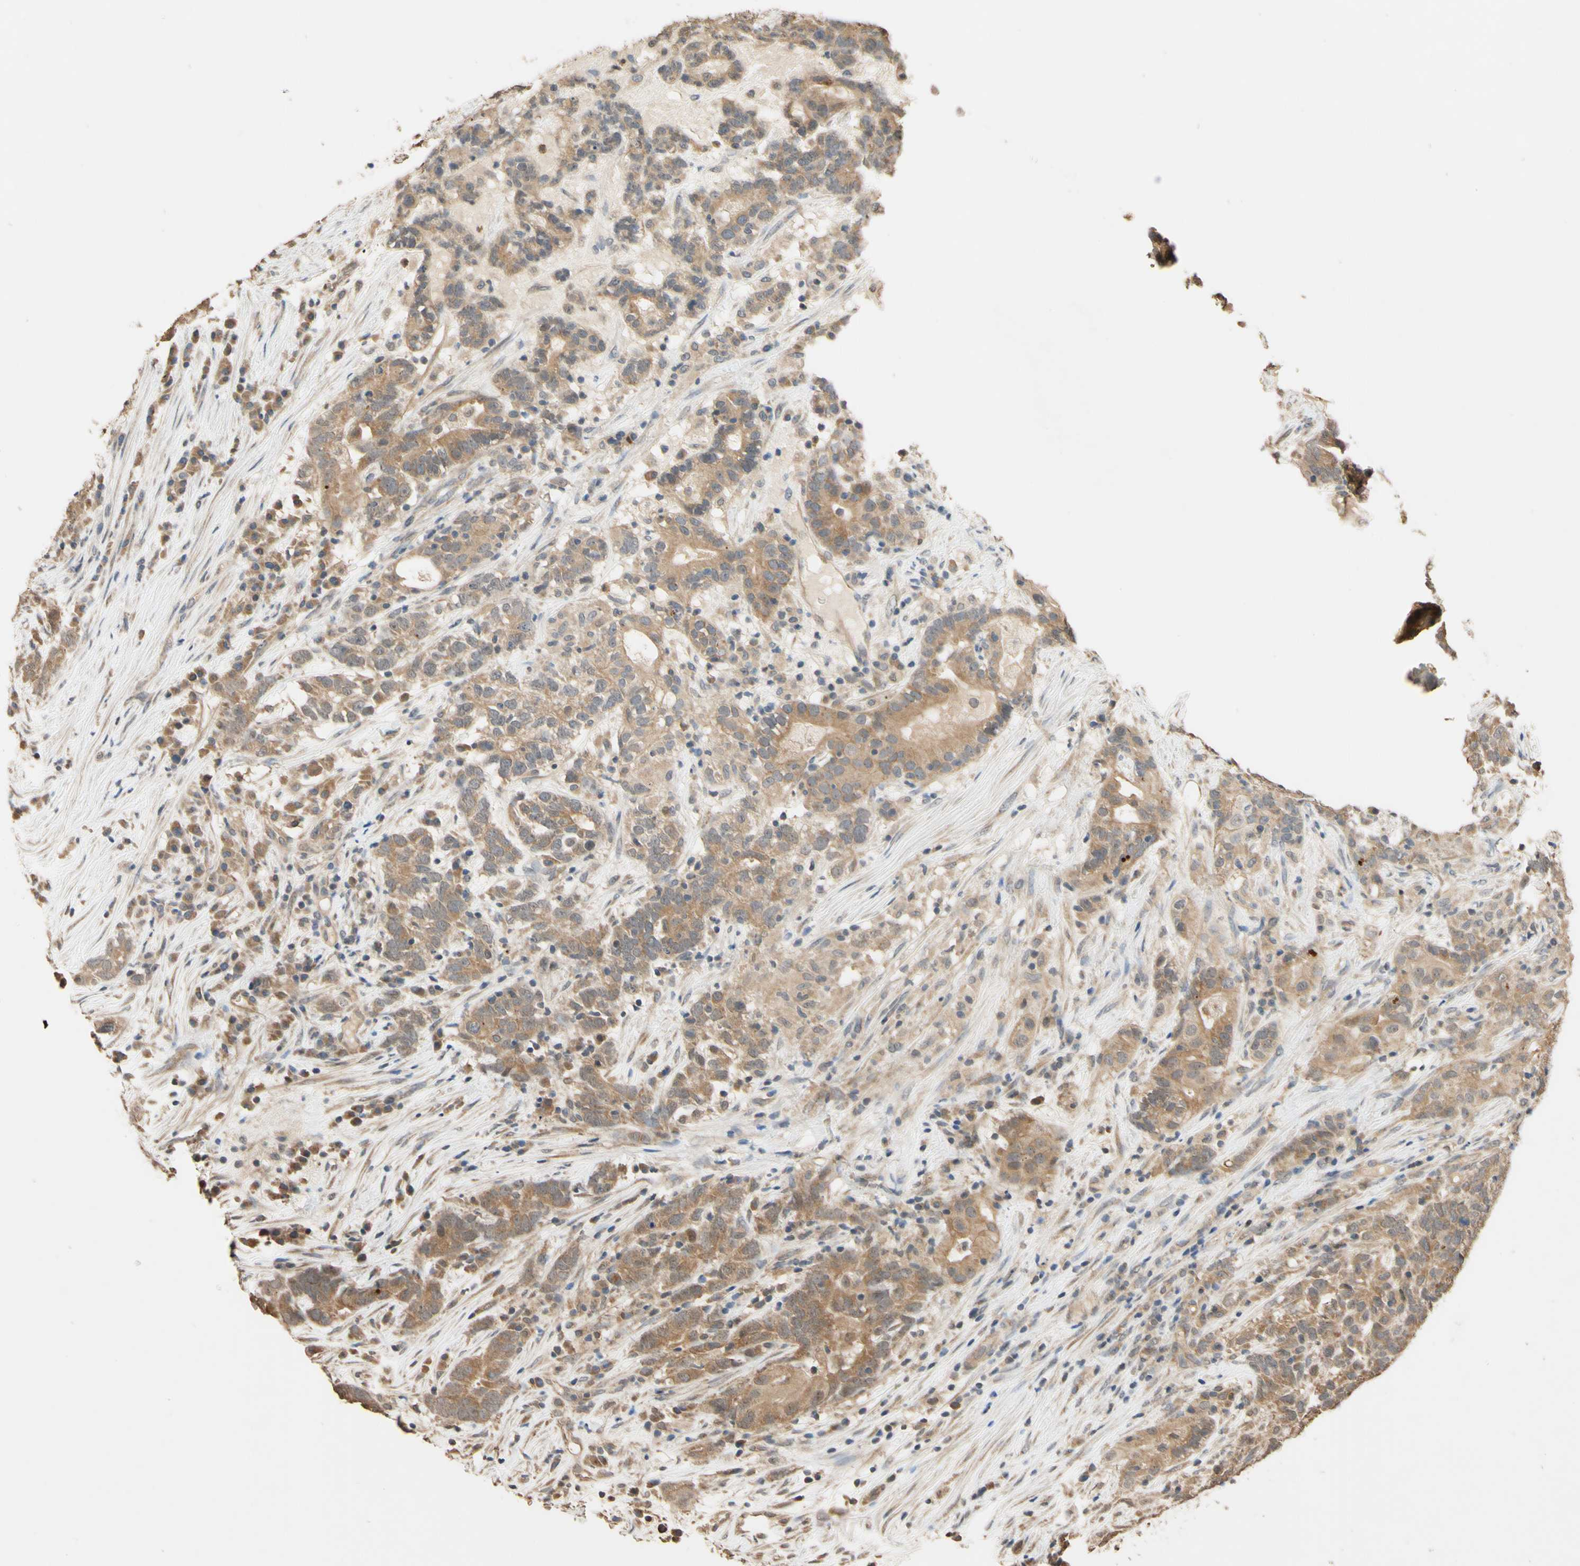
{"staining": {"intensity": "moderate", "quantity": ">75%", "location": "cytoplasmic/membranous"}, "tissue": "testis cancer", "cell_type": "Tumor cells", "image_type": "cancer", "snomed": [{"axis": "morphology", "description": "Carcinoma, Embryonal, NOS"}, {"axis": "topography", "description": "Testis"}], "caption": "About >75% of tumor cells in human testis cancer (embryonal carcinoma) reveal moderate cytoplasmic/membranous protein expression as visualized by brown immunohistochemical staining.", "gene": "SMIM19", "patient": {"sex": "male", "age": 26}}